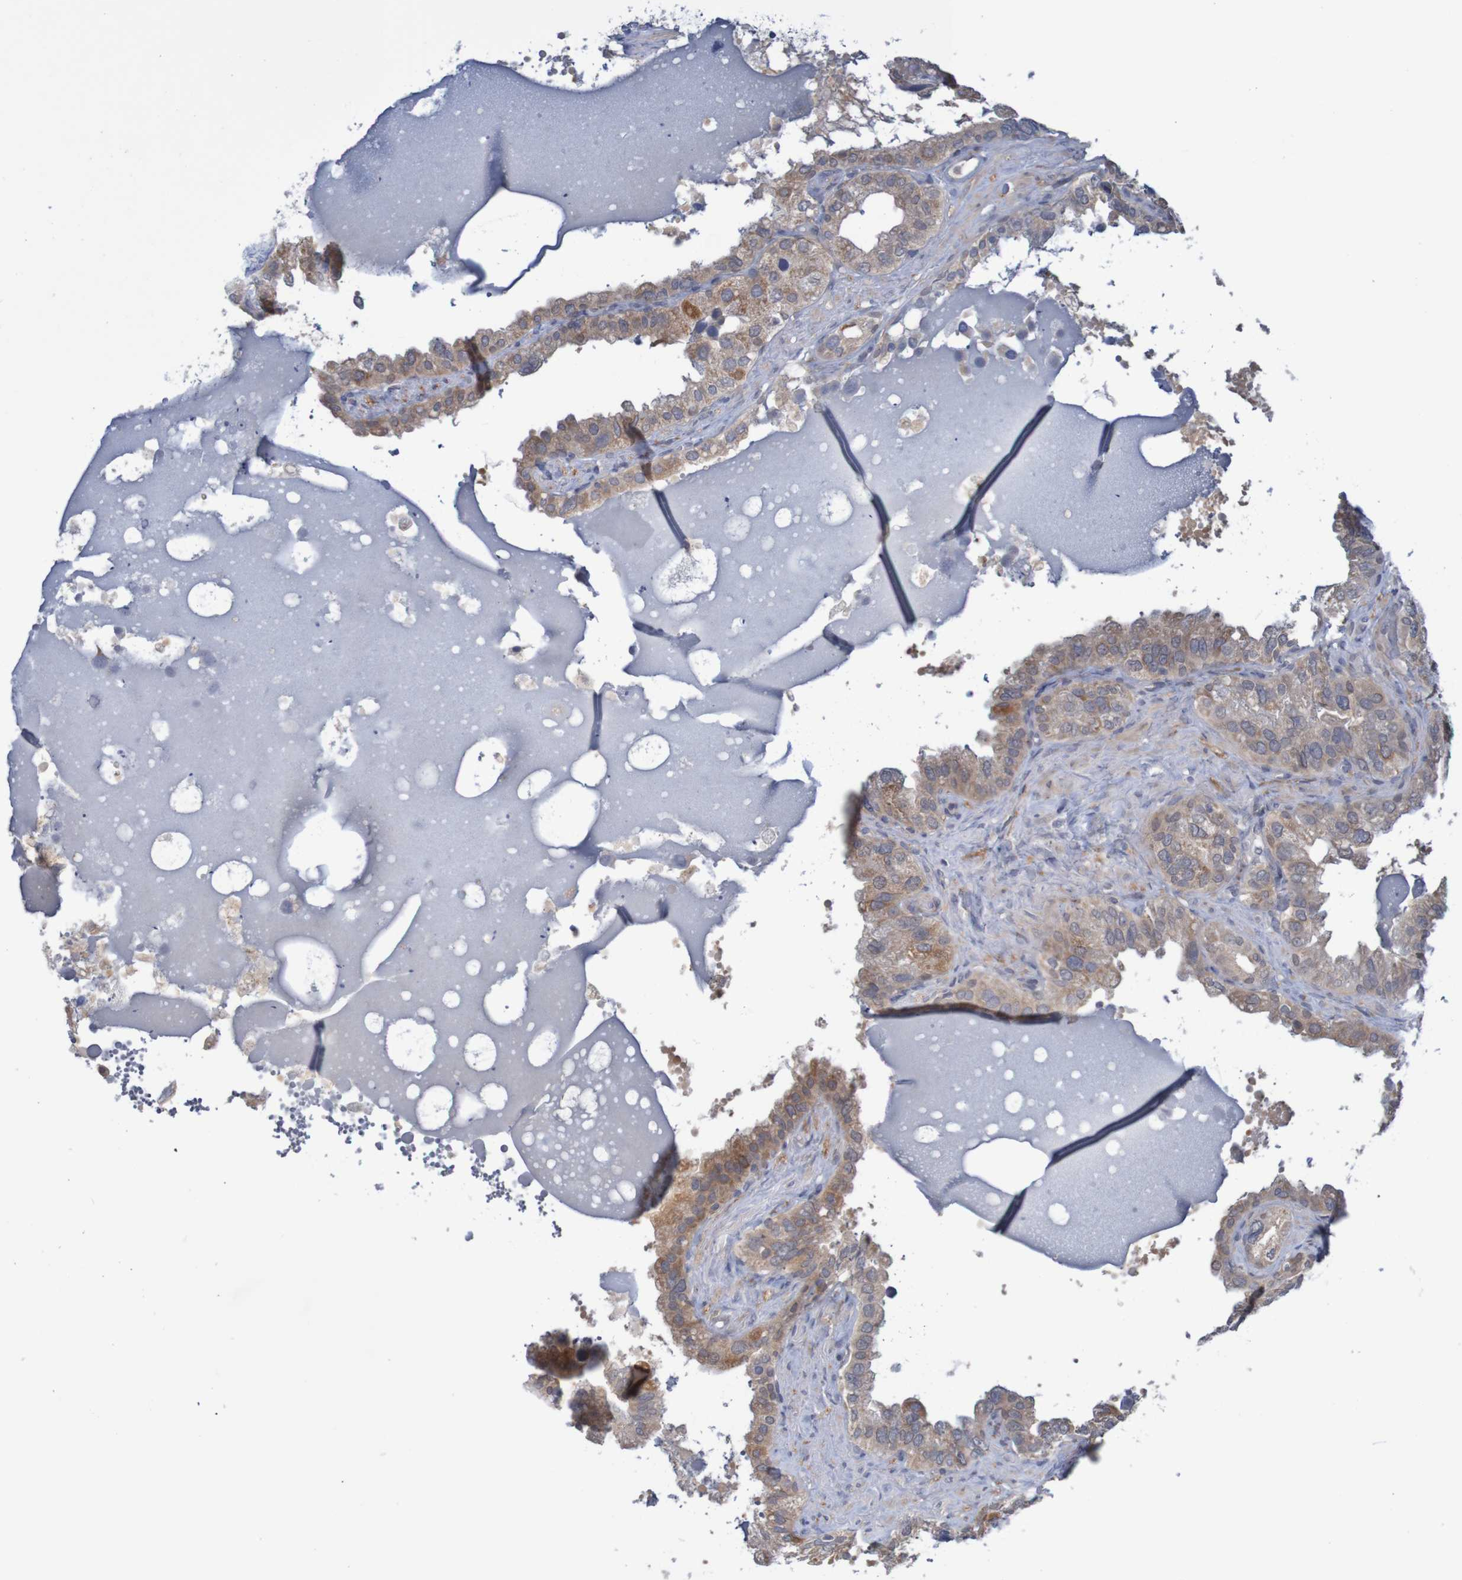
{"staining": {"intensity": "moderate", "quantity": "25%-75%", "location": "cytoplasmic/membranous"}, "tissue": "seminal vesicle", "cell_type": "Glandular cells", "image_type": "normal", "snomed": [{"axis": "morphology", "description": "Normal tissue, NOS"}, {"axis": "topography", "description": "Seminal veicle"}], "caption": "Moderate cytoplasmic/membranous staining for a protein is identified in about 25%-75% of glandular cells of unremarkable seminal vesicle using IHC.", "gene": "ANKK1", "patient": {"sex": "male", "age": 68}}